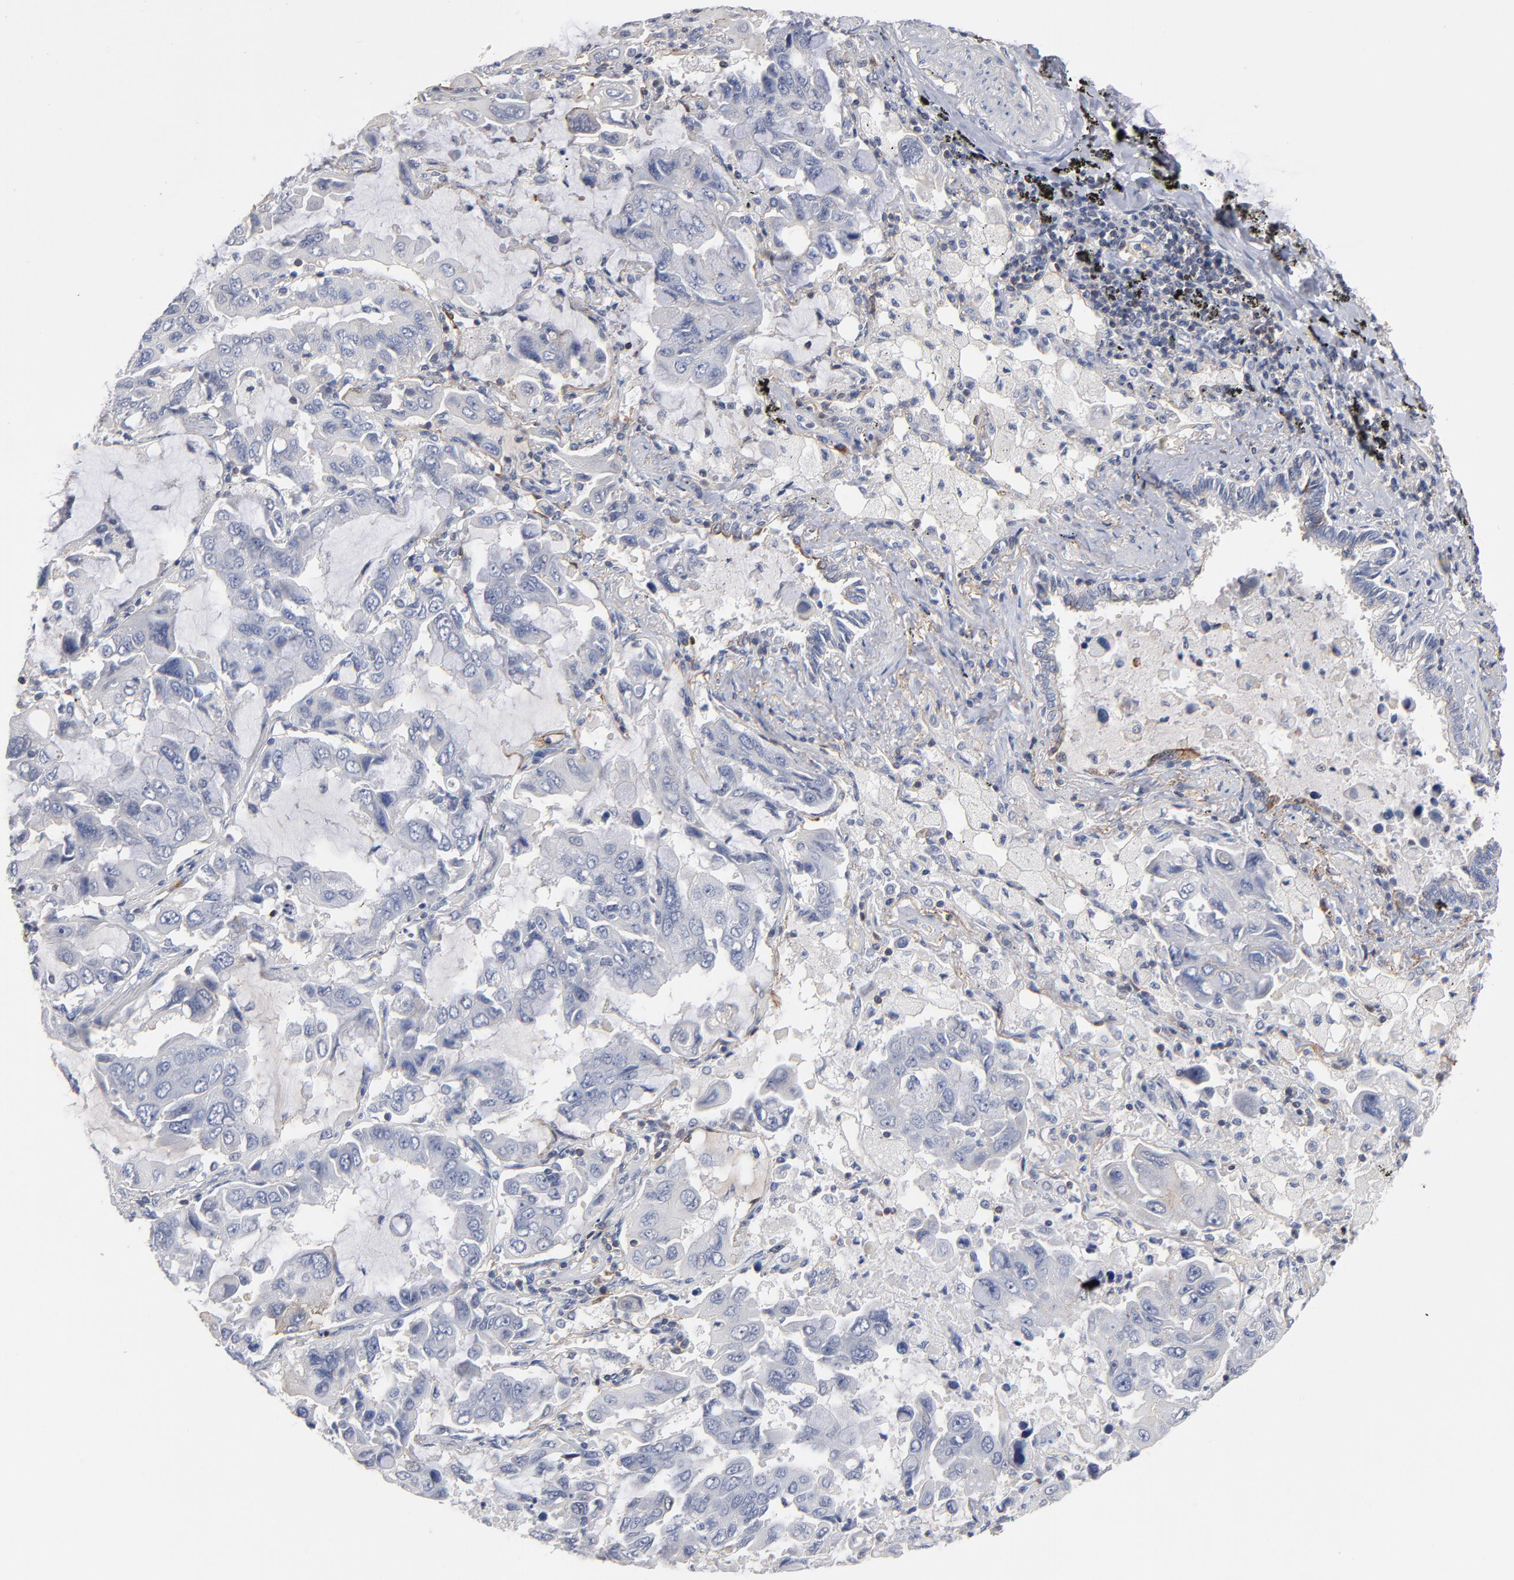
{"staining": {"intensity": "negative", "quantity": "none", "location": "none"}, "tissue": "lung cancer", "cell_type": "Tumor cells", "image_type": "cancer", "snomed": [{"axis": "morphology", "description": "Adenocarcinoma, NOS"}, {"axis": "topography", "description": "Lung"}], "caption": "Tumor cells show no significant expression in lung cancer.", "gene": "PDLIM2", "patient": {"sex": "male", "age": 64}}